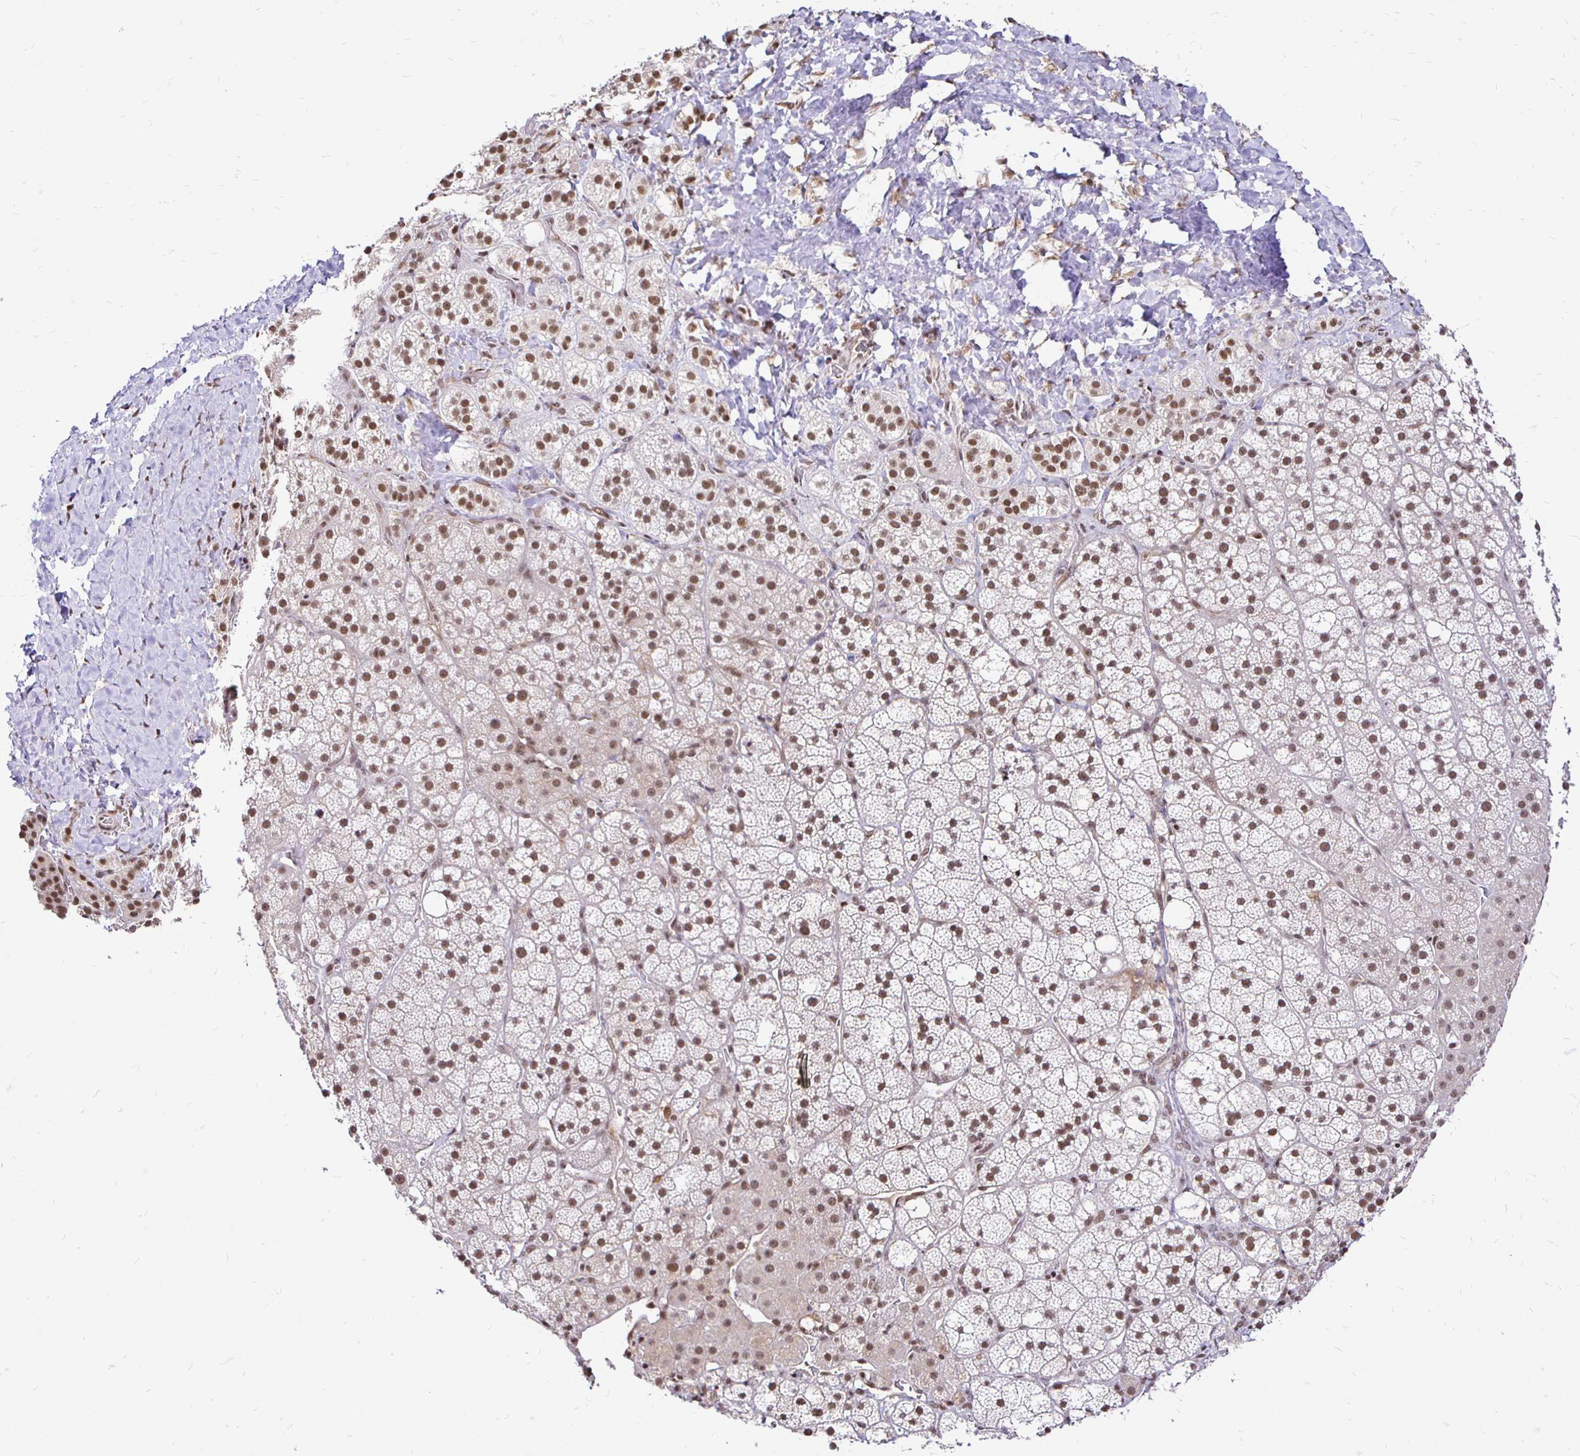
{"staining": {"intensity": "moderate", "quantity": ">75%", "location": "nuclear"}, "tissue": "adrenal gland", "cell_type": "Glandular cells", "image_type": "normal", "snomed": [{"axis": "morphology", "description": "Normal tissue, NOS"}, {"axis": "topography", "description": "Adrenal gland"}], "caption": "This histopathology image exhibits immunohistochemistry (IHC) staining of benign adrenal gland, with medium moderate nuclear staining in approximately >75% of glandular cells.", "gene": "SIN3A", "patient": {"sex": "male", "age": 53}}